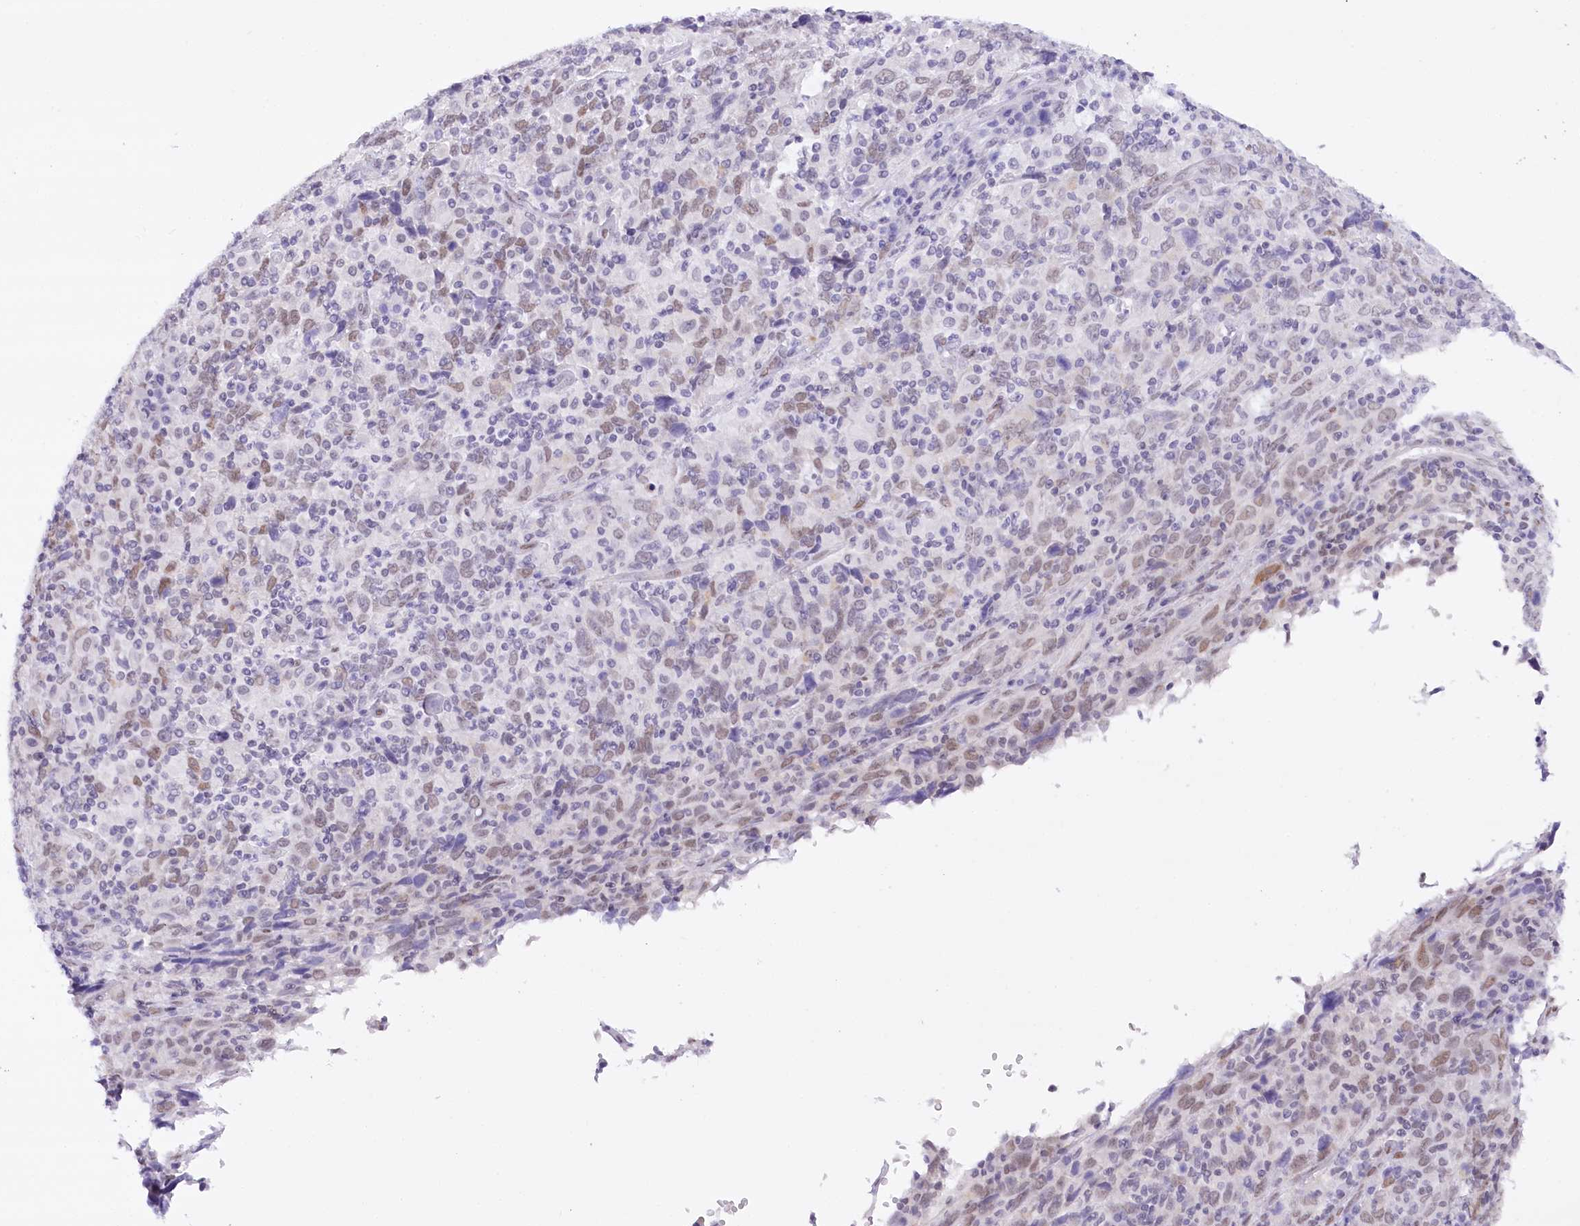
{"staining": {"intensity": "weak", "quantity": "25%-75%", "location": "nuclear"}, "tissue": "cervical cancer", "cell_type": "Tumor cells", "image_type": "cancer", "snomed": [{"axis": "morphology", "description": "Squamous cell carcinoma, NOS"}, {"axis": "topography", "description": "Cervix"}], "caption": "Immunohistochemistry (IHC) staining of squamous cell carcinoma (cervical), which demonstrates low levels of weak nuclear staining in about 25%-75% of tumor cells indicating weak nuclear protein expression. The staining was performed using DAB (3,3'-diaminobenzidine) (brown) for protein detection and nuclei were counterstained in hematoxylin (blue).", "gene": "HNRNPA0", "patient": {"sex": "female", "age": 46}}